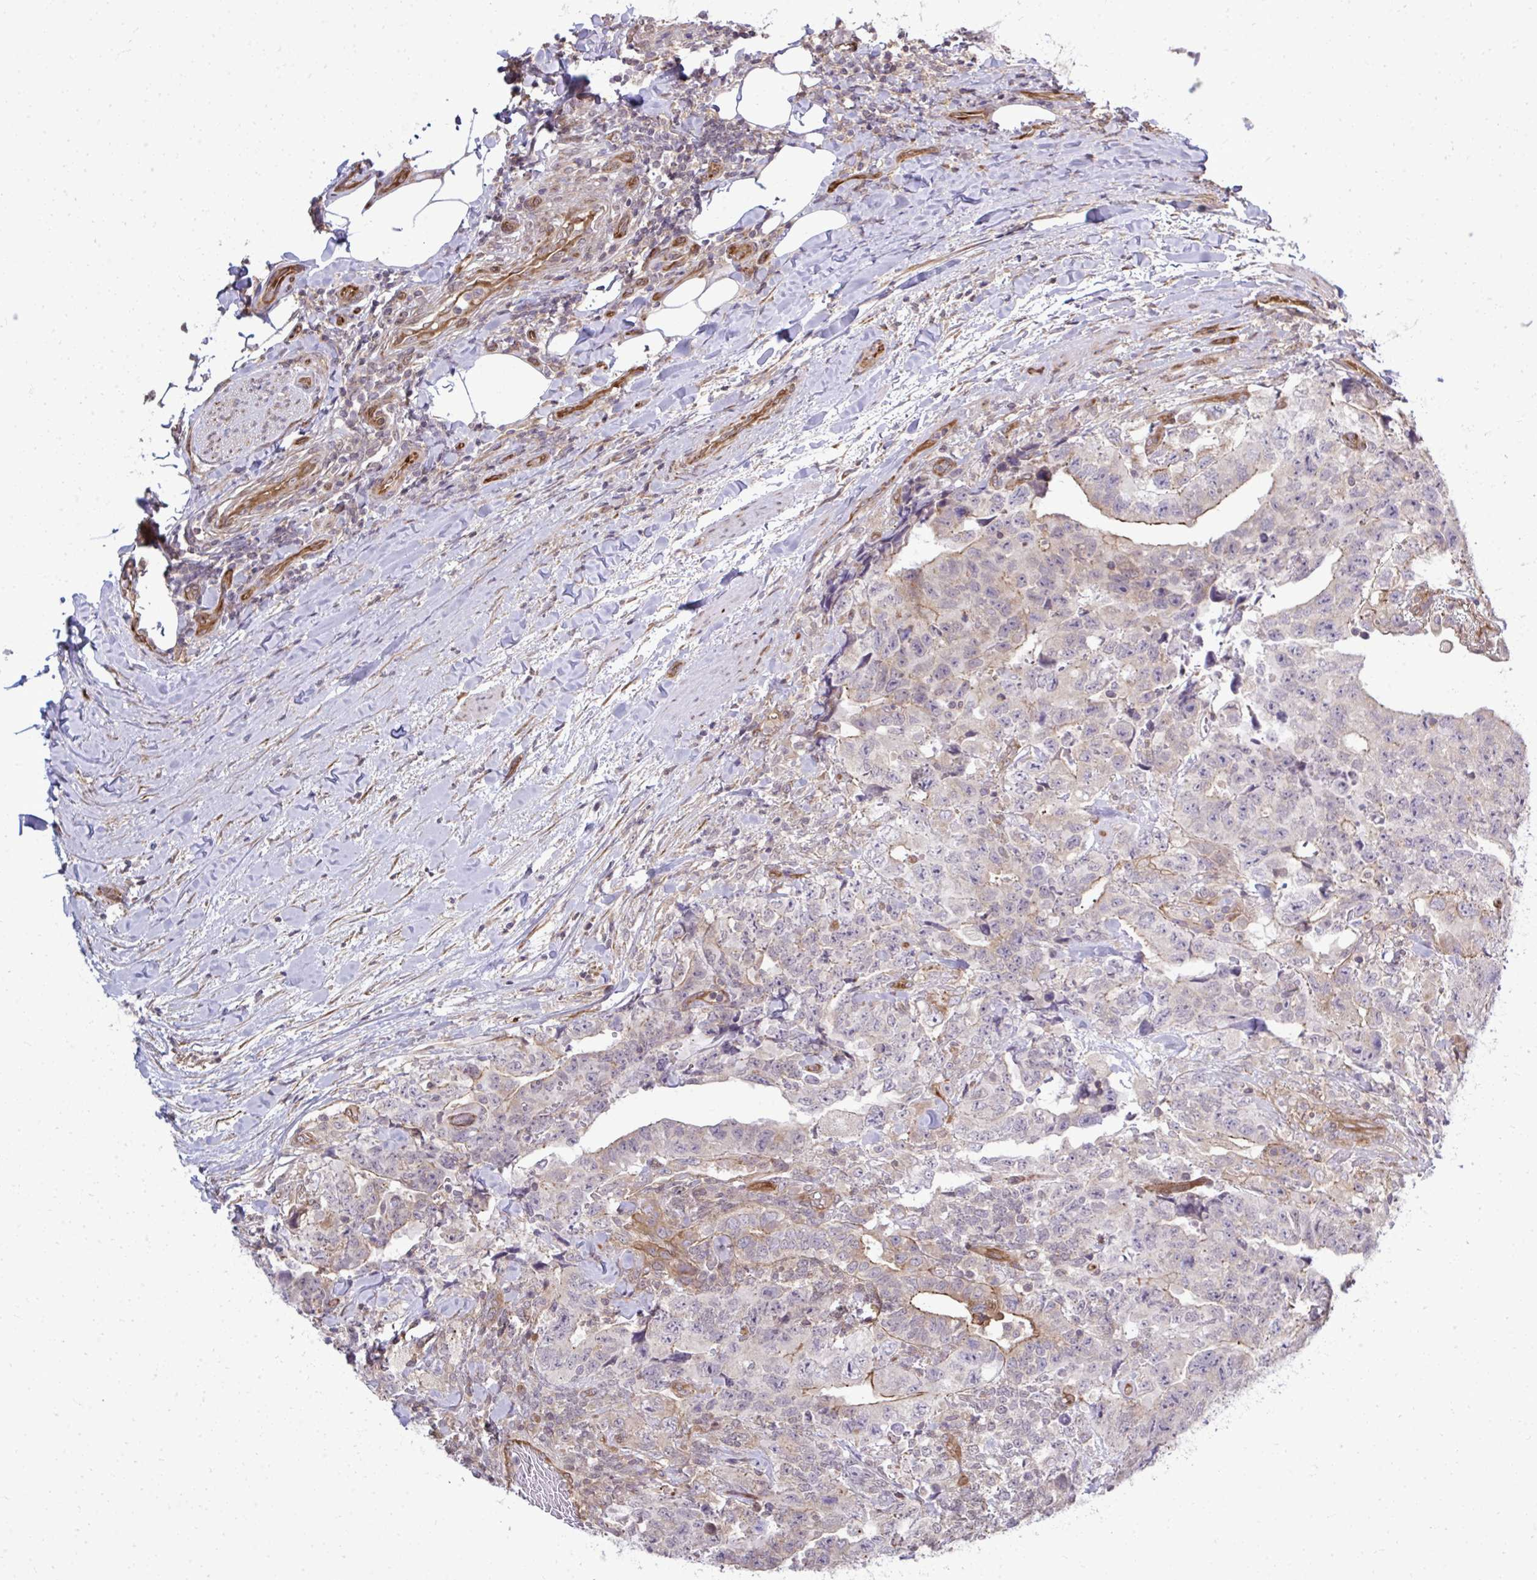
{"staining": {"intensity": "moderate", "quantity": "<25%", "location": "cytoplasmic/membranous"}, "tissue": "testis cancer", "cell_type": "Tumor cells", "image_type": "cancer", "snomed": [{"axis": "morphology", "description": "Carcinoma, Embryonal, NOS"}, {"axis": "topography", "description": "Testis"}], "caption": "Embryonal carcinoma (testis) was stained to show a protein in brown. There is low levels of moderate cytoplasmic/membranous expression in approximately <25% of tumor cells.", "gene": "FUT10", "patient": {"sex": "male", "age": 24}}